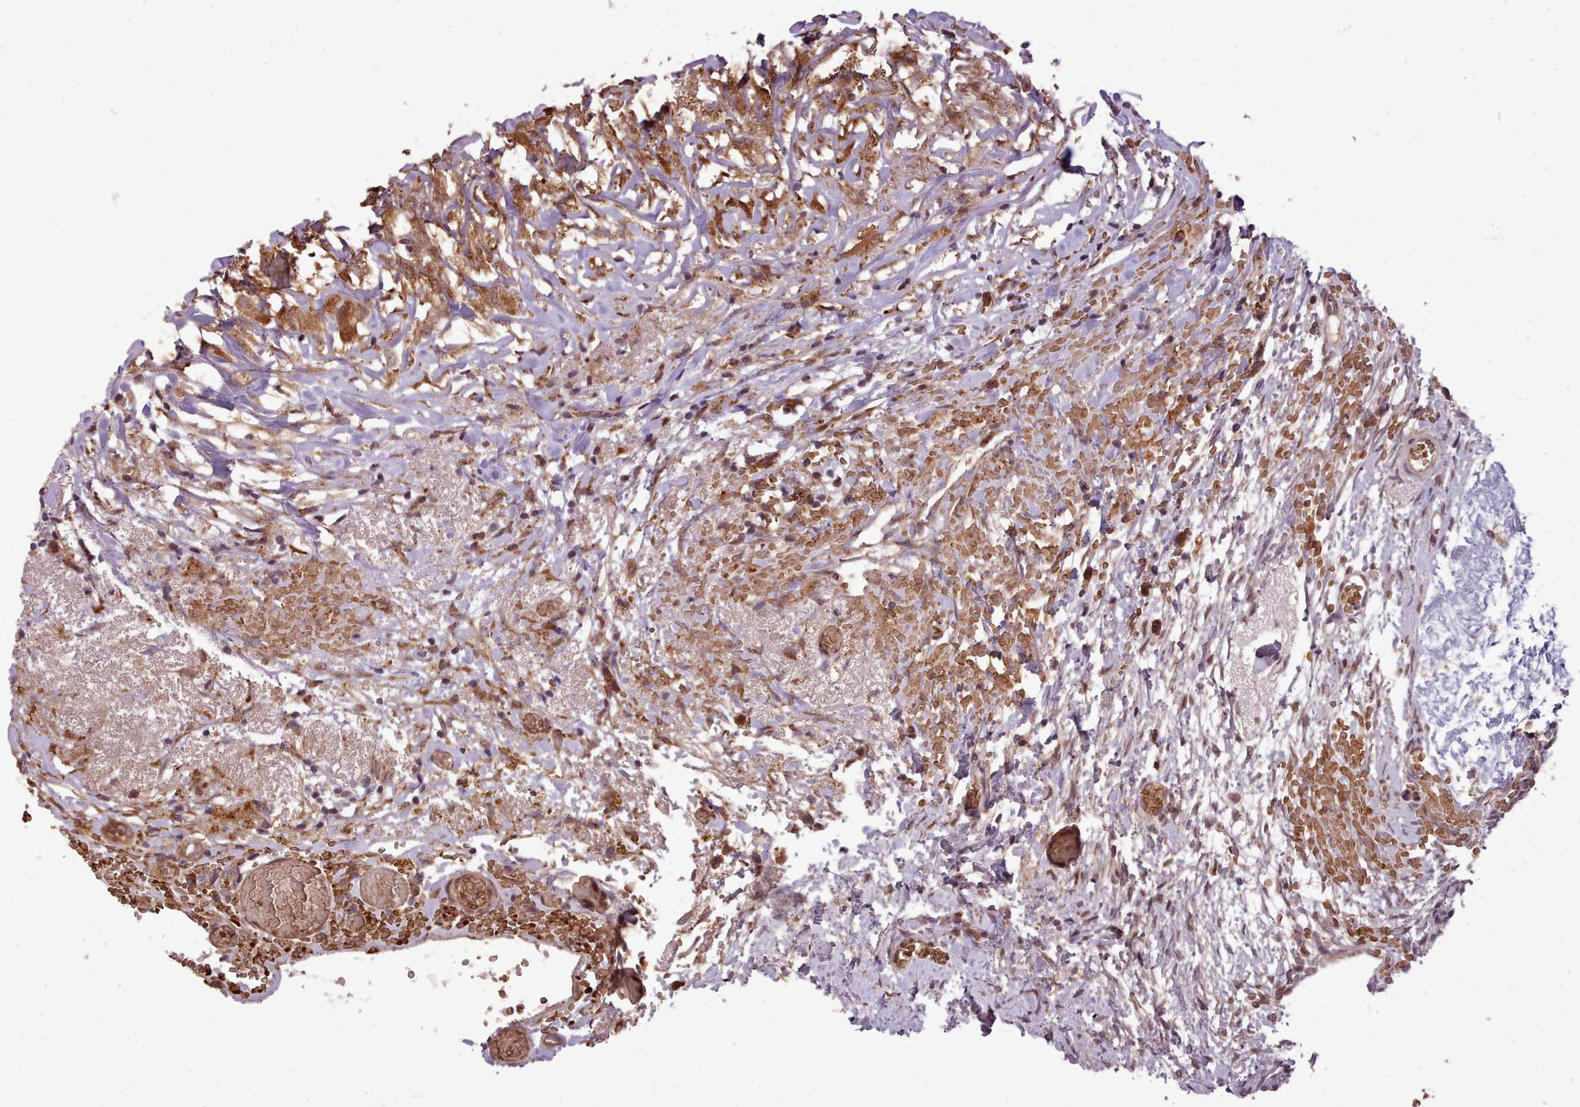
{"staining": {"intensity": "moderate", "quantity": "<25%", "location": "cytoplasmic/membranous"}, "tissue": "ovary", "cell_type": "Ovarian stroma cells", "image_type": "normal", "snomed": [{"axis": "morphology", "description": "Normal tissue, NOS"}, {"axis": "topography", "description": "Ovary"}], "caption": "This micrograph shows unremarkable ovary stained with immunohistochemistry (IHC) to label a protein in brown. The cytoplasmic/membranous of ovarian stroma cells show moderate positivity for the protein. Nuclei are counter-stained blue.", "gene": "CABP1", "patient": {"sex": "female", "age": 39}}